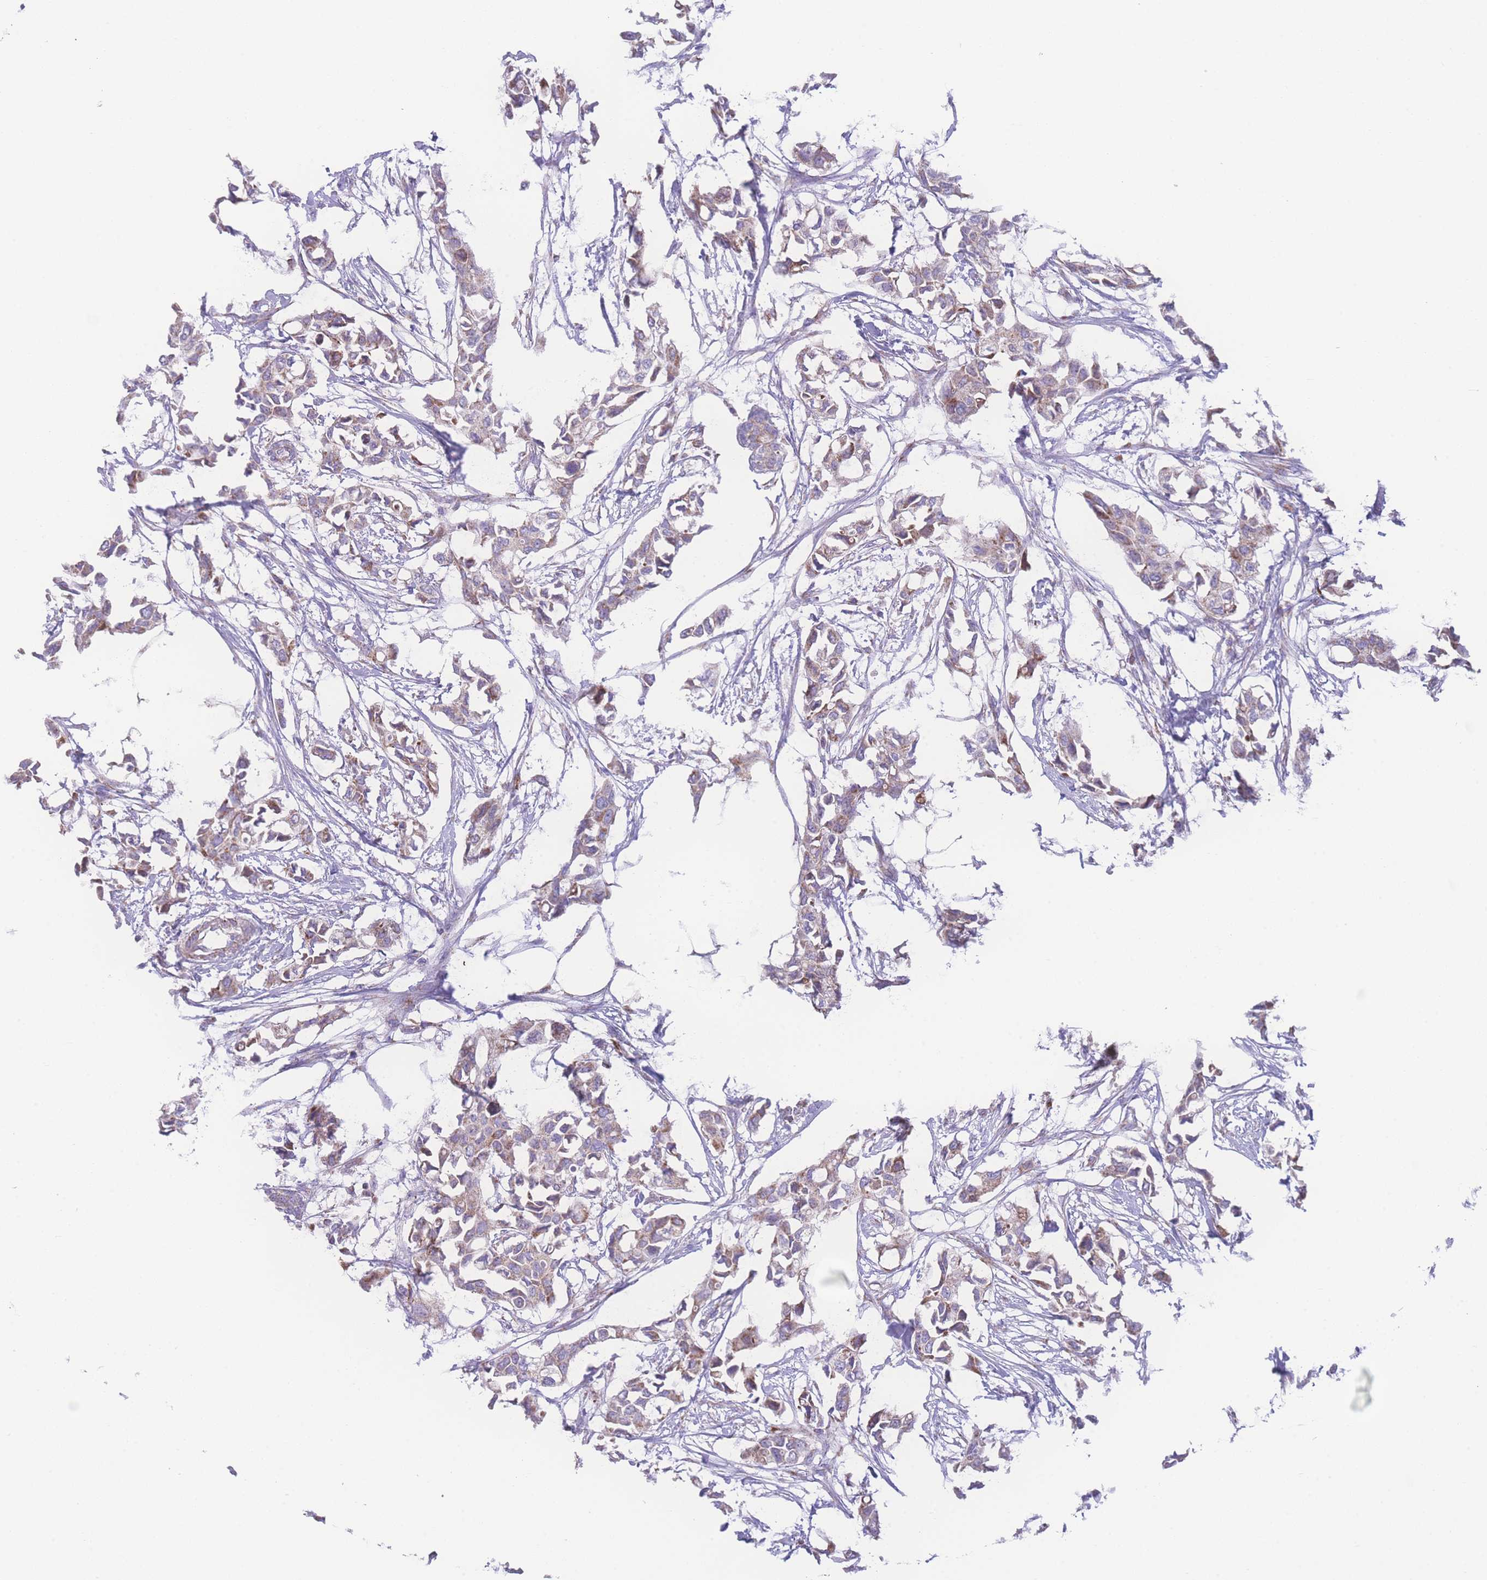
{"staining": {"intensity": "moderate", "quantity": "<25%", "location": "cytoplasmic/membranous"}, "tissue": "breast cancer", "cell_type": "Tumor cells", "image_type": "cancer", "snomed": [{"axis": "morphology", "description": "Duct carcinoma"}, {"axis": "topography", "description": "Breast"}], "caption": "Protein staining of breast cancer tissue demonstrates moderate cytoplasmic/membranous staining in about <25% of tumor cells.", "gene": "NBEAL1", "patient": {"sex": "female", "age": 41}}